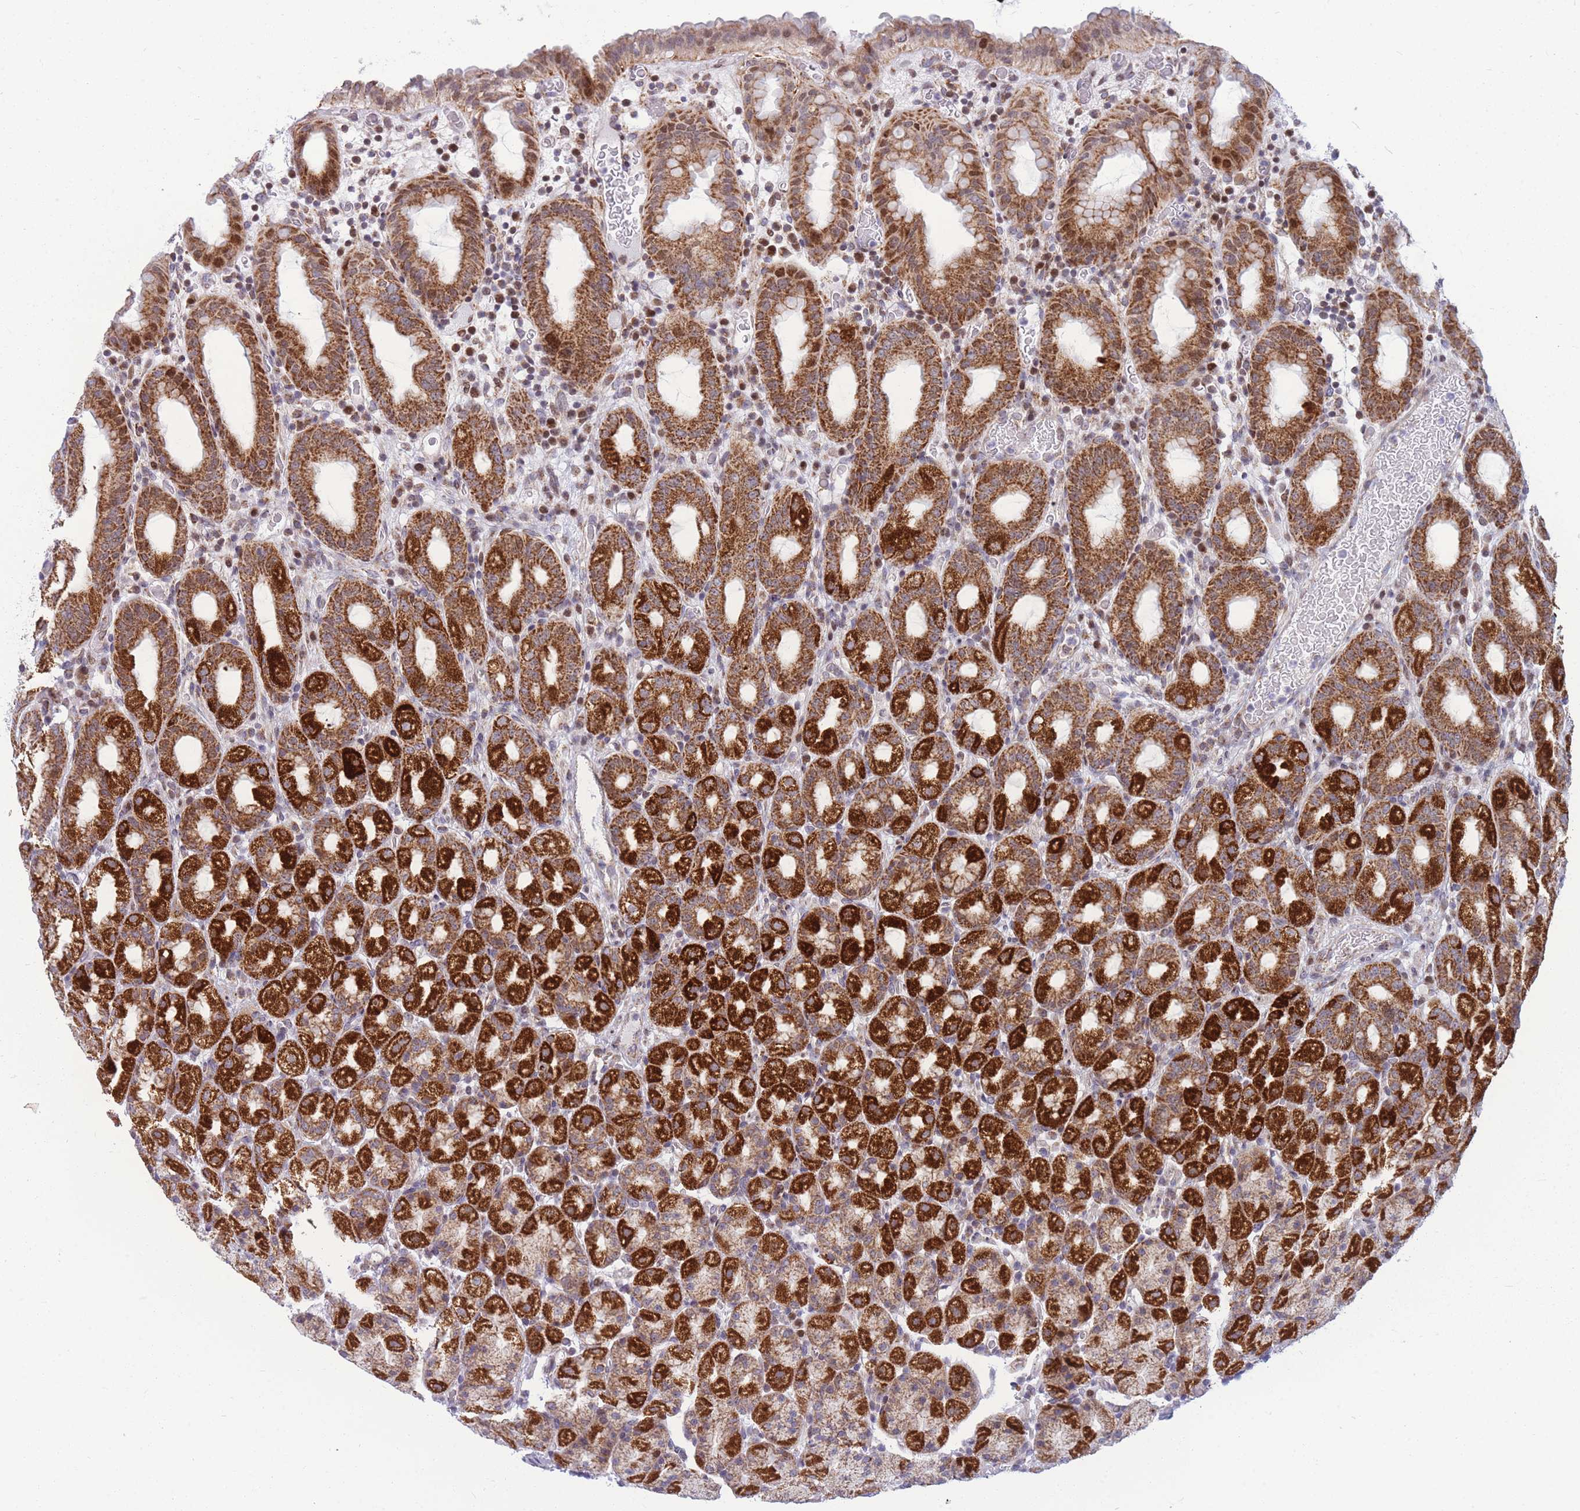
{"staining": {"intensity": "strong", "quantity": ">75%", "location": "cytoplasmic/membranous"}, "tissue": "stomach", "cell_type": "Glandular cells", "image_type": "normal", "snomed": [{"axis": "morphology", "description": "Normal tissue, NOS"}, {"axis": "topography", "description": "Stomach, upper"}, {"axis": "topography", "description": "Stomach, lower"}, {"axis": "topography", "description": "Small intestine"}], "caption": "IHC image of normal stomach: stomach stained using immunohistochemistry reveals high levels of strong protein expression localized specifically in the cytoplasmic/membranous of glandular cells, appearing as a cytoplasmic/membranous brown color.", "gene": "HSPE1", "patient": {"sex": "male", "age": 68}}